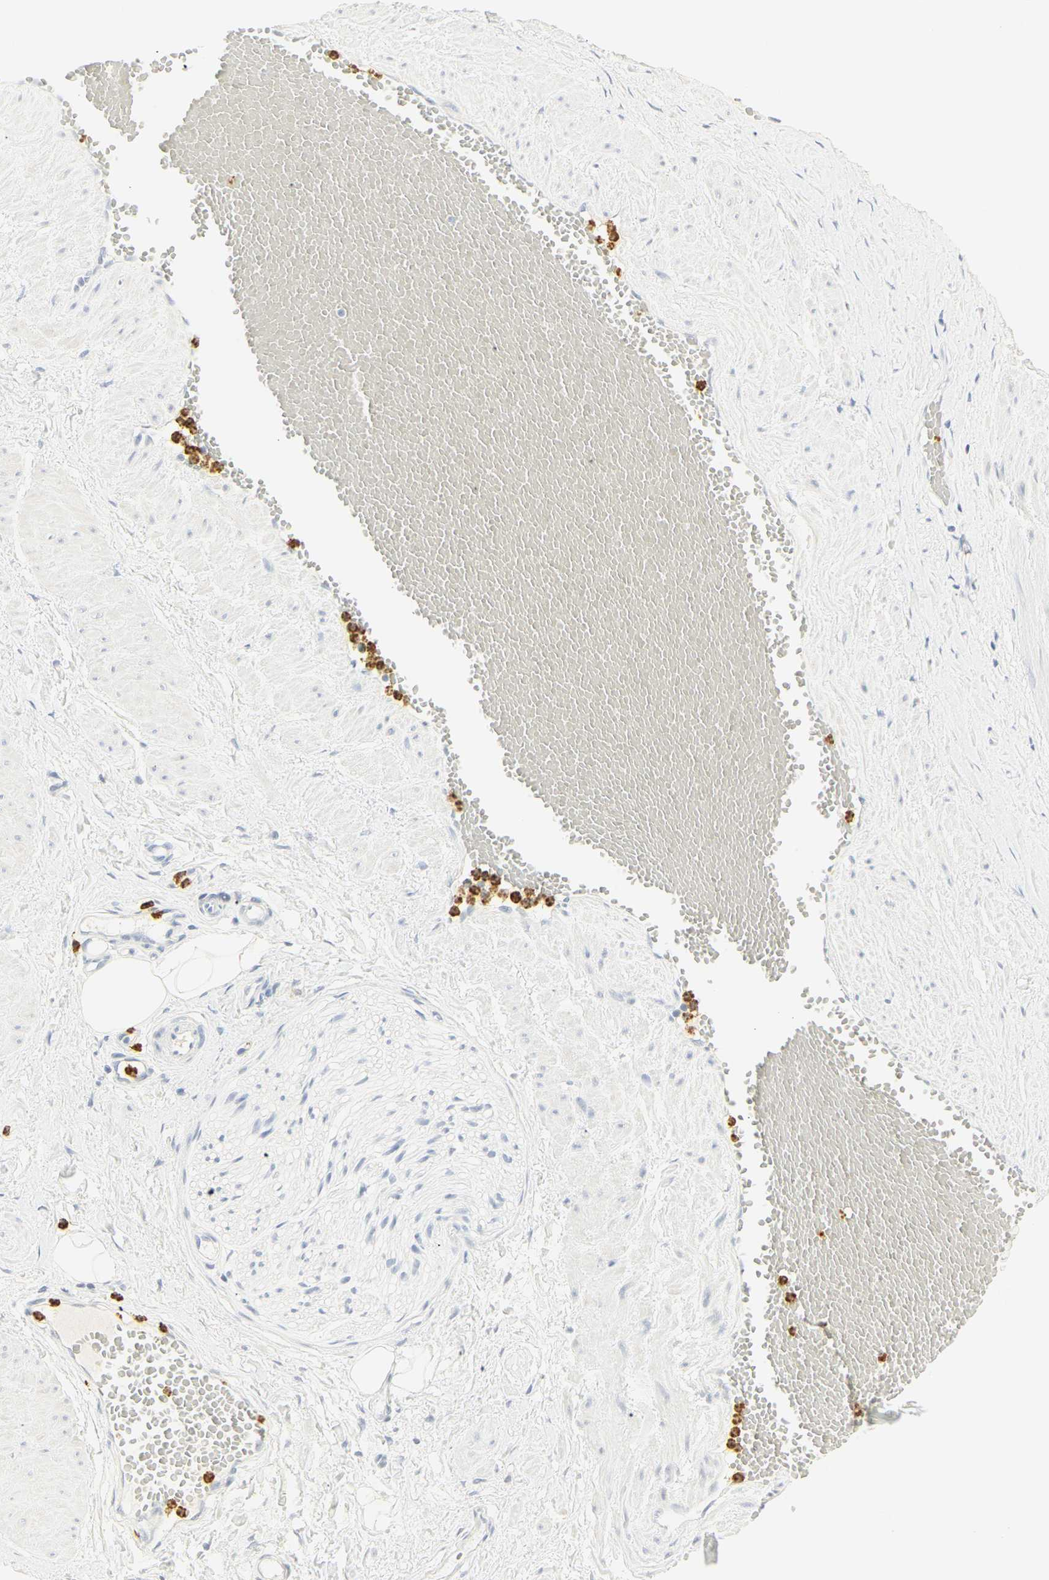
{"staining": {"intensity": "negative", "quantity": "none", "location": "none"}, "tissue": "adipose tissue", "cell_type": "Adipocytes", "image_type": "normal", "snomed": [{"axis": "morphology", "description": "Normal tissue, NOS"}, {"axis": "topography", "description": "Soft tissue"}, {"axis": "topography", "description": "Vascular tissue"}], "caption": "Immunohistochemistry (IHC) of unremarkable adipose tissue reveals no staining in adipocytes.", "gene": "MPO", "patient": {"sex": "female", "age": 35}}